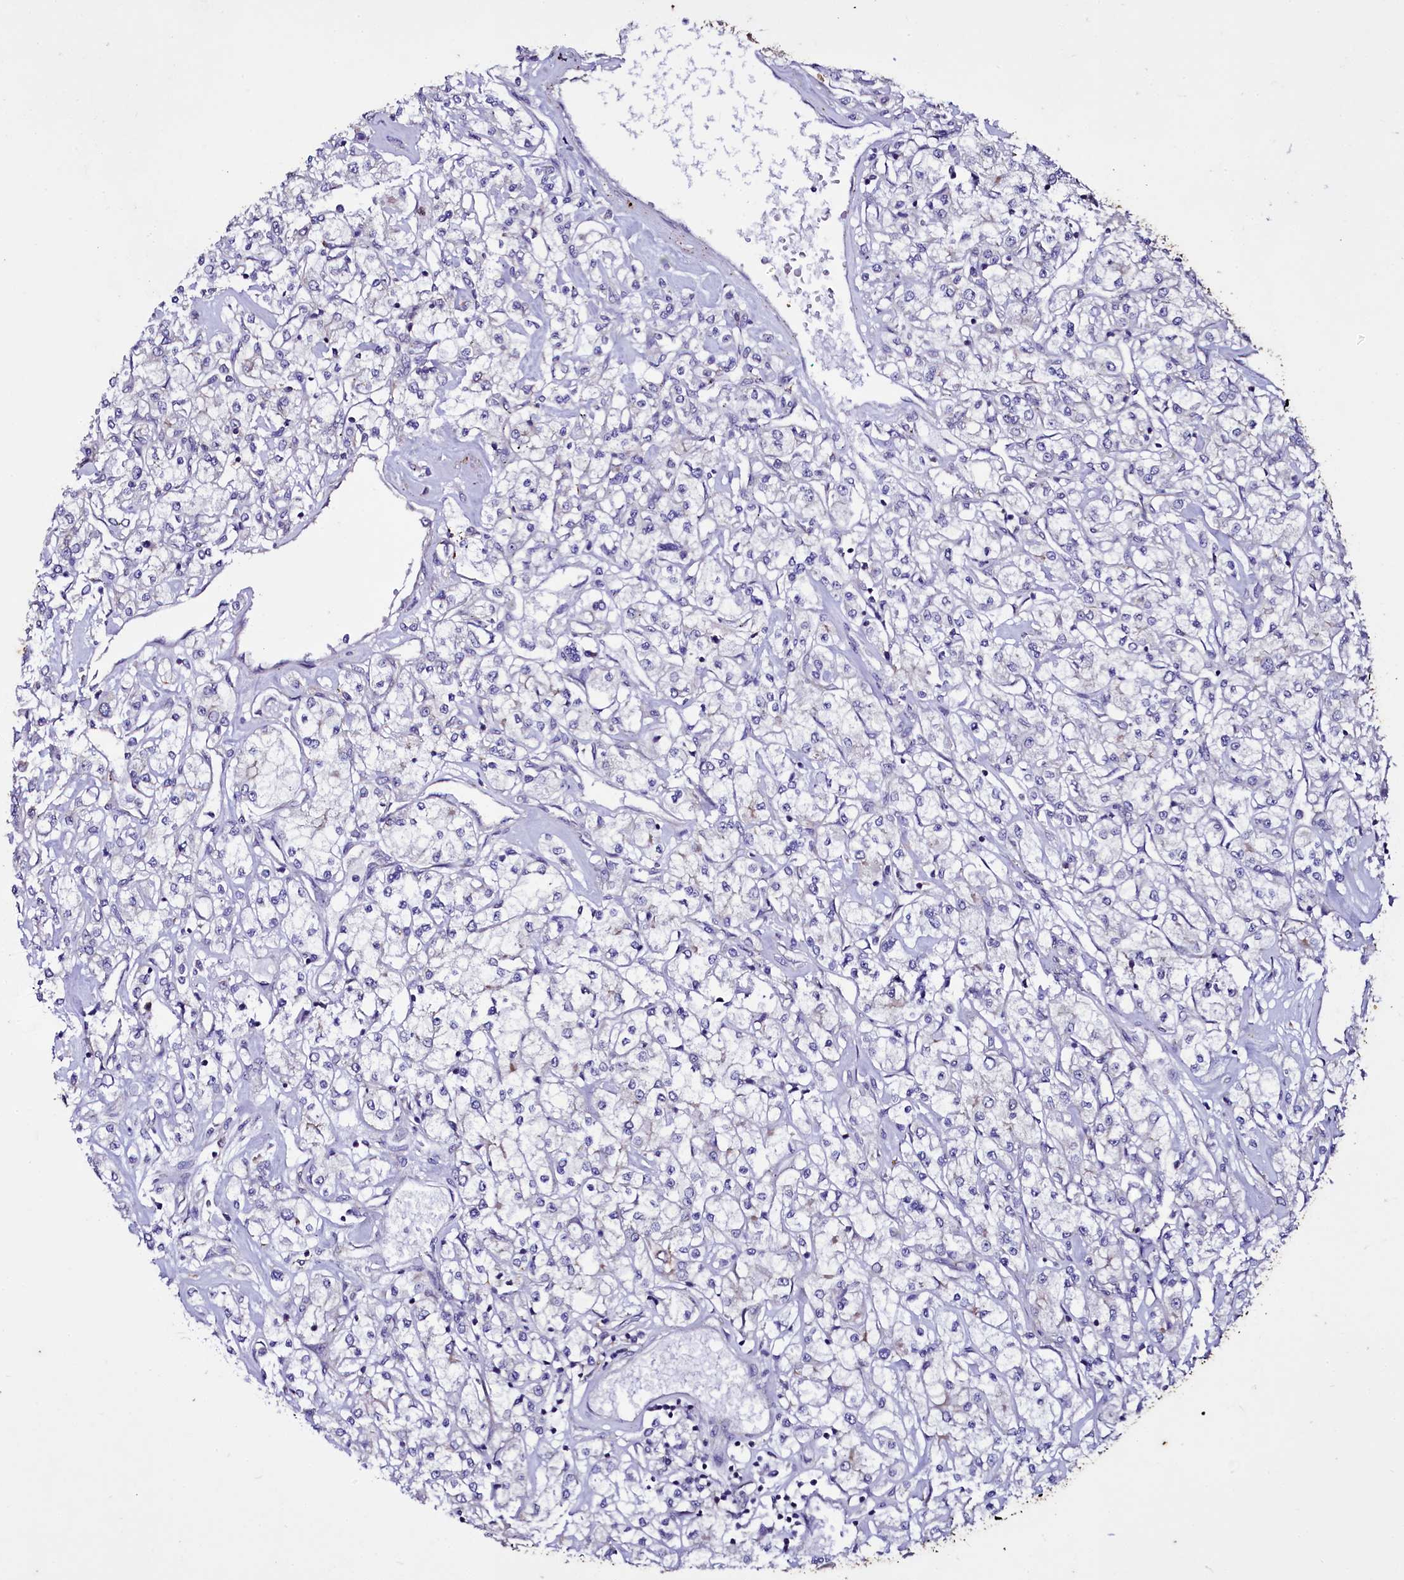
{"staining": {"intensity": "negative", "quantity": "none", "location": "none"}, "tissue": "renal cancer", "cell_type": "Tumor cells", "image_type": "cancer", "snomed": [{"axis": "morphology", "description": "Adenocarcinoma, NOS"}, {"axis": "topography", "description": "Kidney"}], "caption": "This is an IHC photomicrograph of adenocarcinoma (renal). There is no staining in tumor cells.", "gene": "SELENOT", "patient": {"sex": "female", "age": 59}}